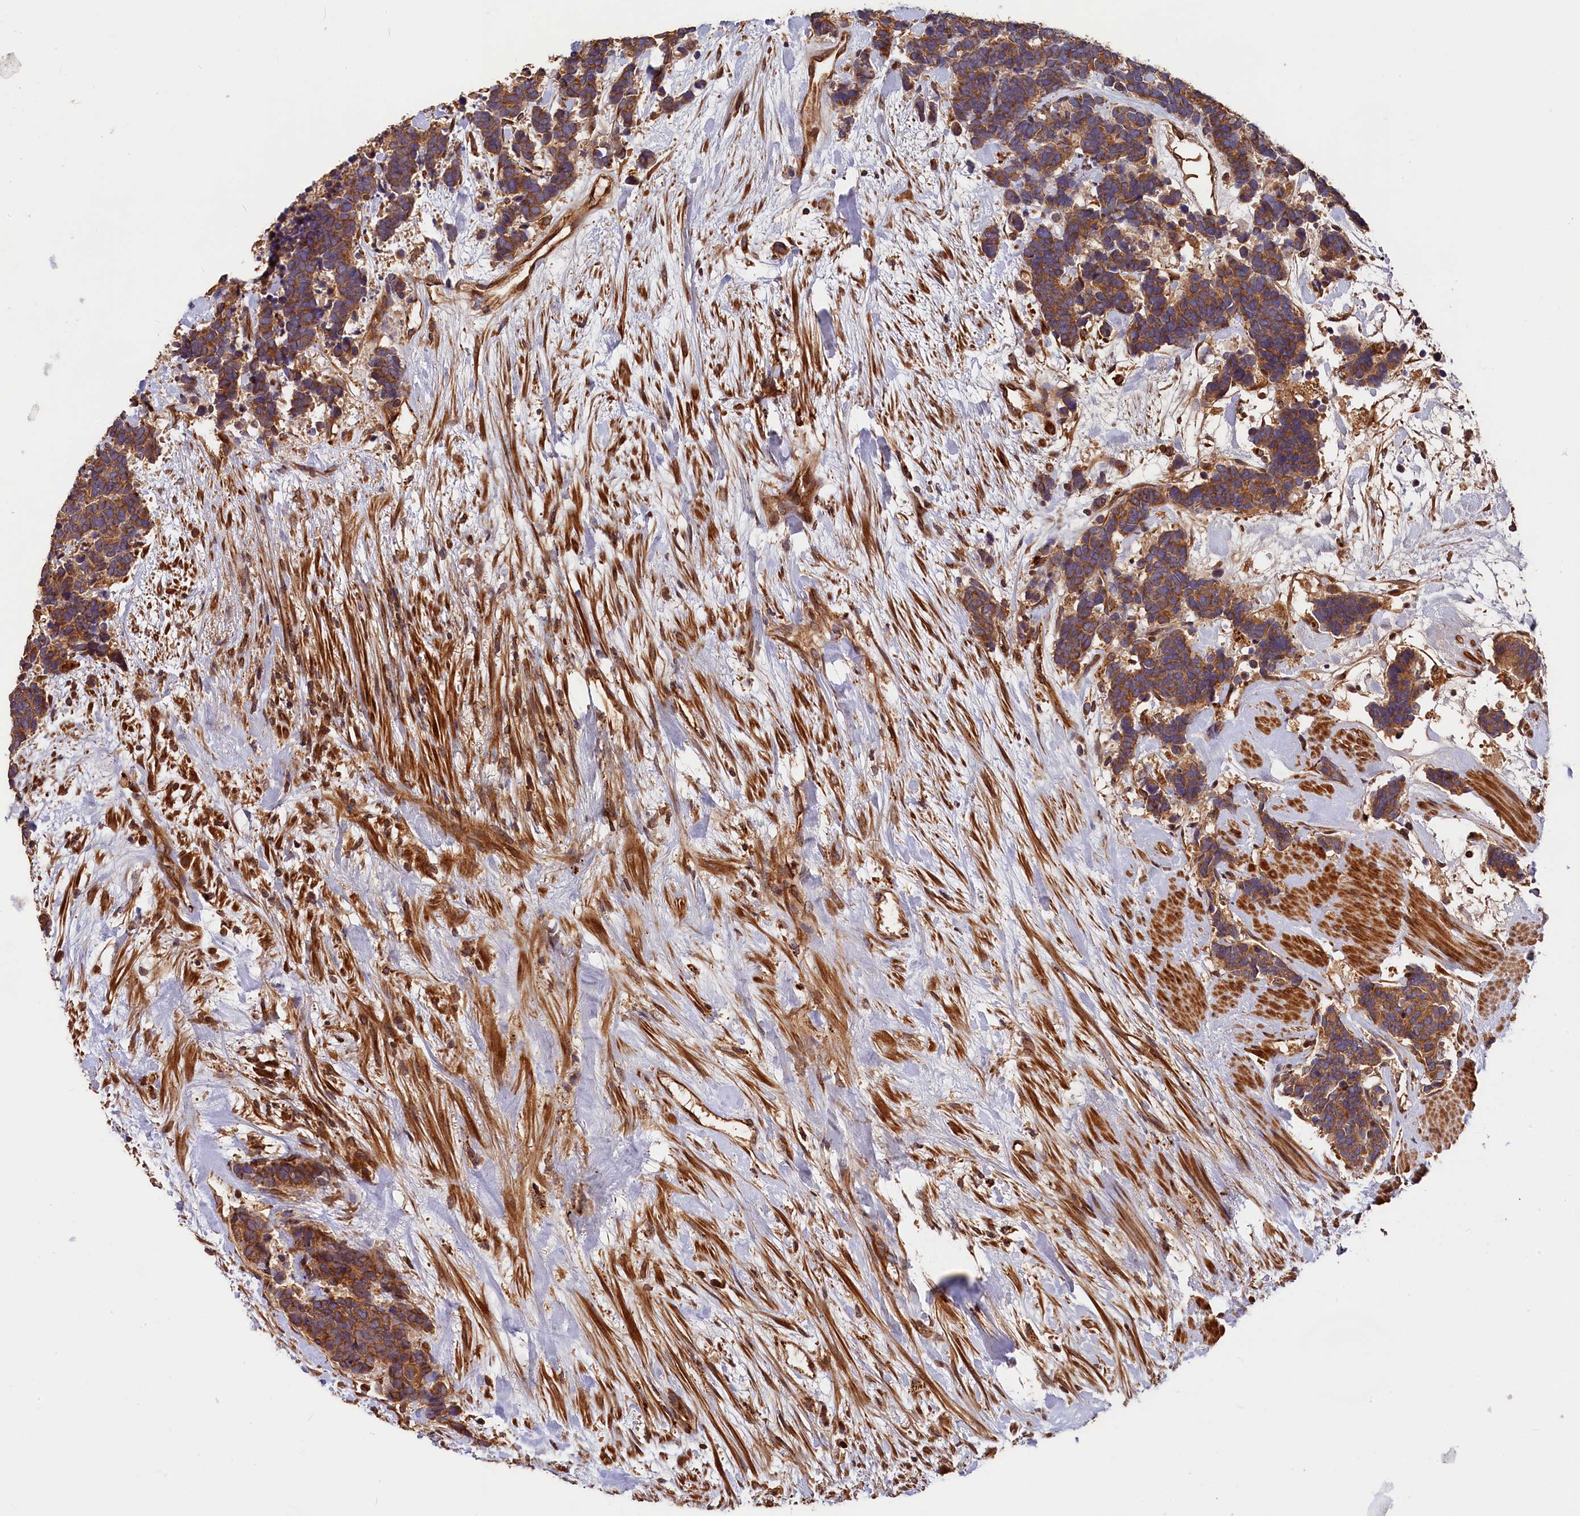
{"staining": {"intensity": "moderate", "quantity": ">75%", "location": "cytoplasmic/membranous"}, "tissue": "carcinoid", "cell_type": "Tumor cells", "image_type": "cancer", "snomed": [{"axis": "morphology", "description": "Carcinoma, NOS"}, {"axis": "morphology", "description": "Carcinoid, malignant, NOS"}, {"axis": "topography", "description": "Prostate"}], "caption": "Protein staining of carcinoma tissue exhibits moderate cytoplasmic/membranous positivity in approximately >75% of tumor cells.", "gene": "HMOX2", "patient": {"sex": "male", "age": 57}}